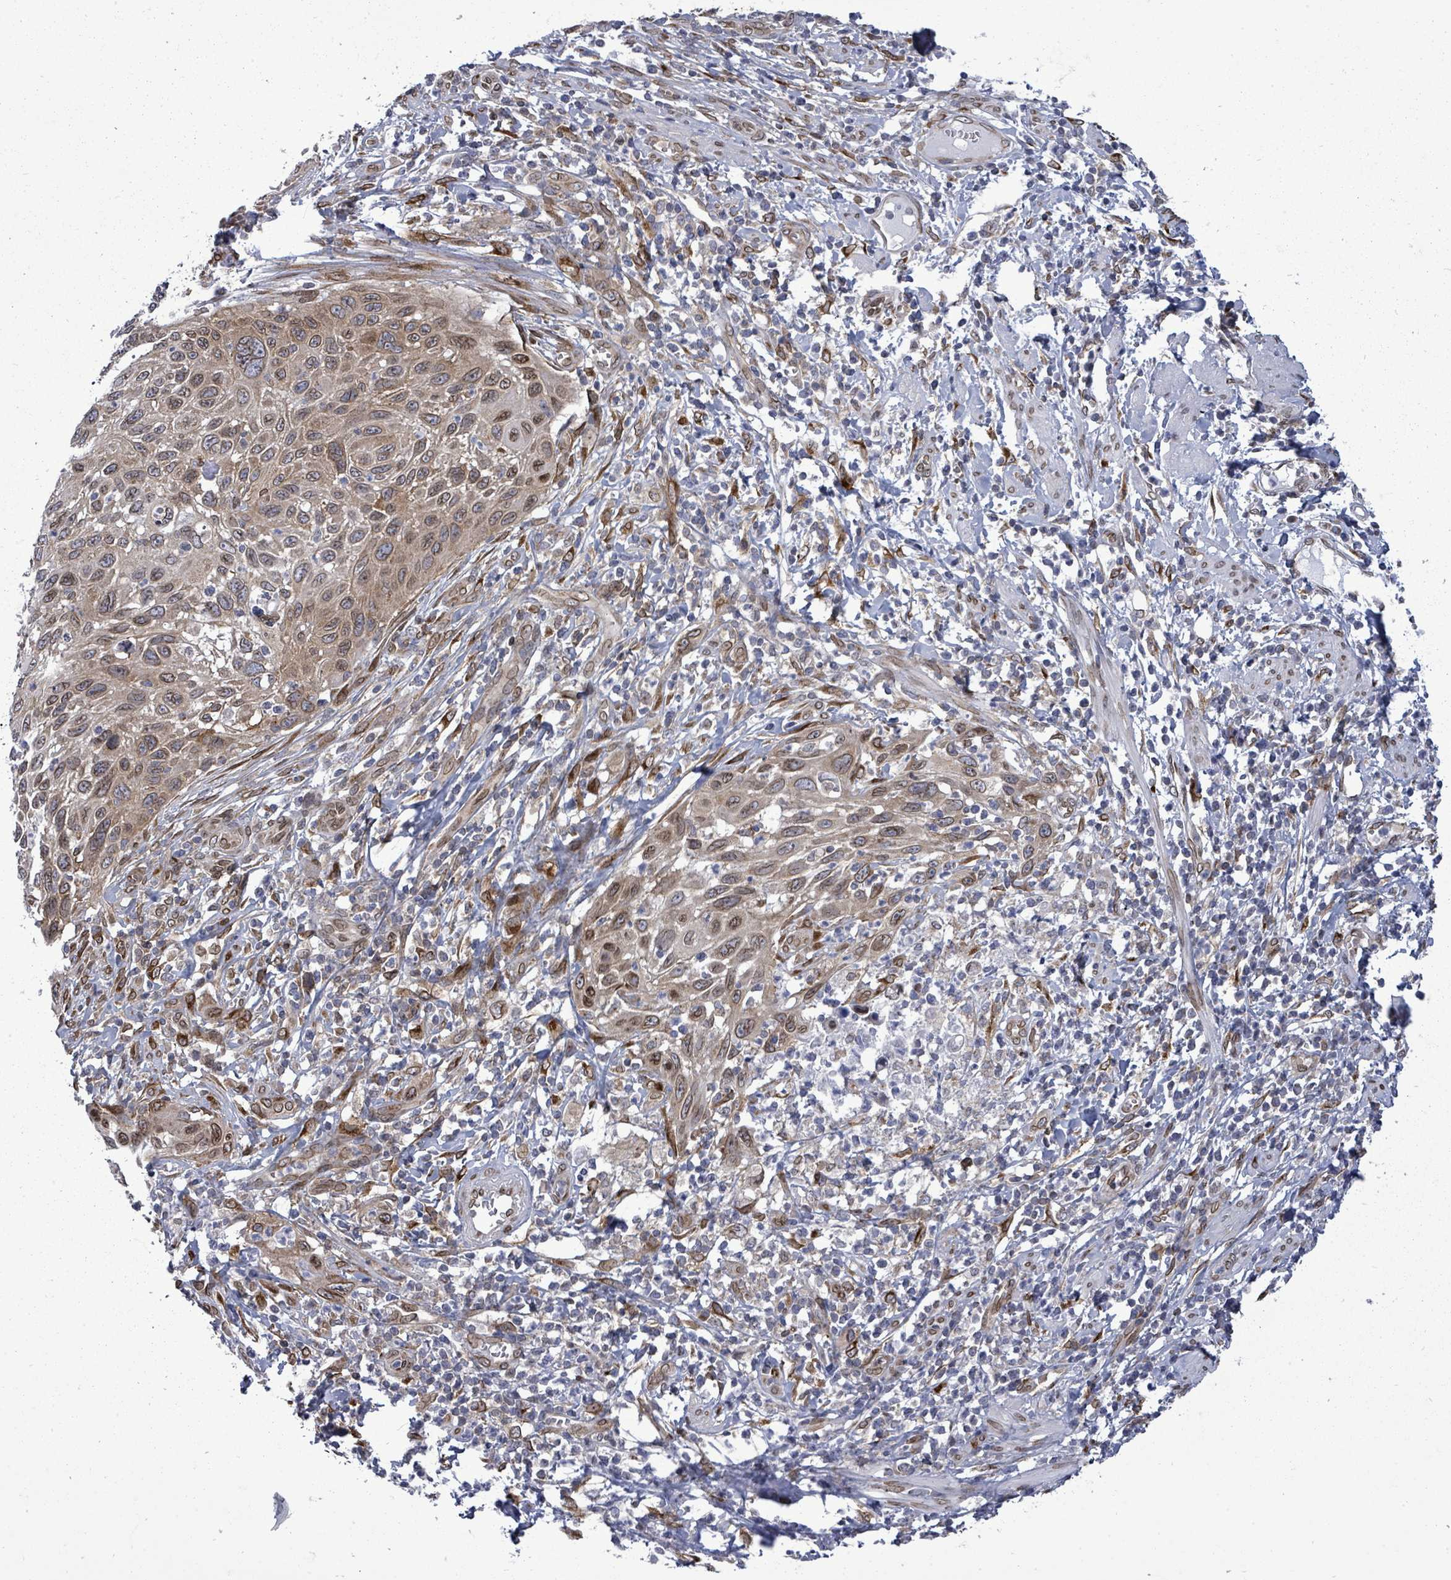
{"staining": {"intensity": "moderate", "quantity": ">75%", "location": "cytoplasmic/membranous,nuclear"}, "tissue": "cervical cancer", "cell_type": "Tumor cells", "image_type": "cancer", "snomed": [{"axis": "morphology", "description": "Squamous cell carcinoma, NOS"}, {"axis": "topography", "description": "Cervix"}], "caption": "This micrograph demonstrates cervical squamous cell carcinoma stained with IHC to label a protein in brown. The cytoplasmic/membranous and nuclear of tumor cells show moderate positivity for the protein. Nuclei are counter-stained blue.", "gene": "ARFGAP1", "patient": {"sex": "female", "age": 70}}